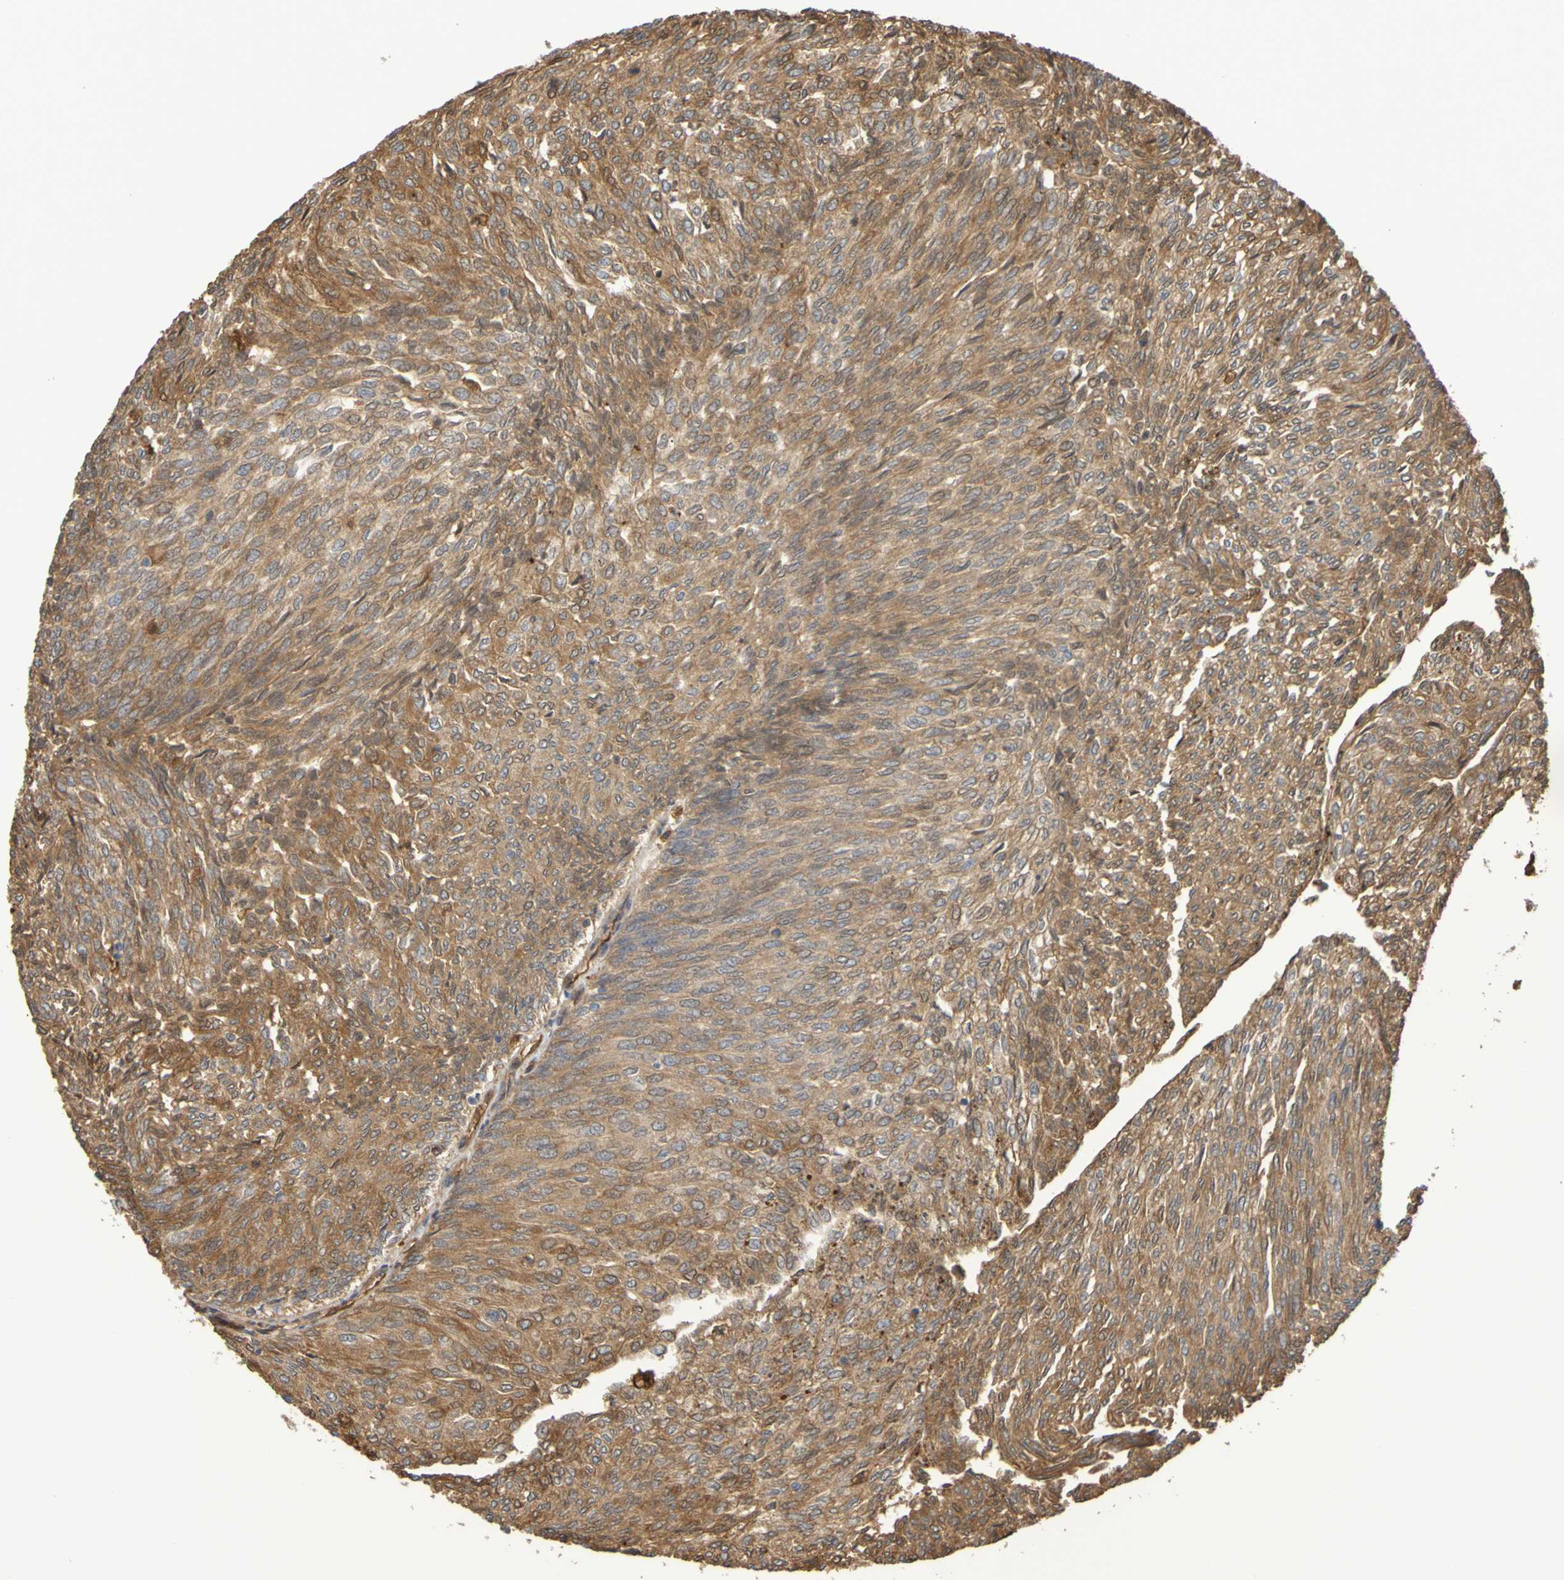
{"staining": {"intensity": "moderate", "quantity": ">75%", "location": "cytoplasmic/membranous"}, "tissue": "urothelial cancer", "cell_type": "Tumor cells", "image_type": "cancer", "snomed": [{"axis": "morphology", "description": "Urothelial carcinoma, Low grade"}, {"axis": "topography", "description": "Urinary bladder"}], "caption": "Moderate cytoplasmic/membranous positivity is present in about >75% of tumor cells in urothelial cancer.", "gene": "SERPINB6", "patient": {"sex": "female", "age": 79}}